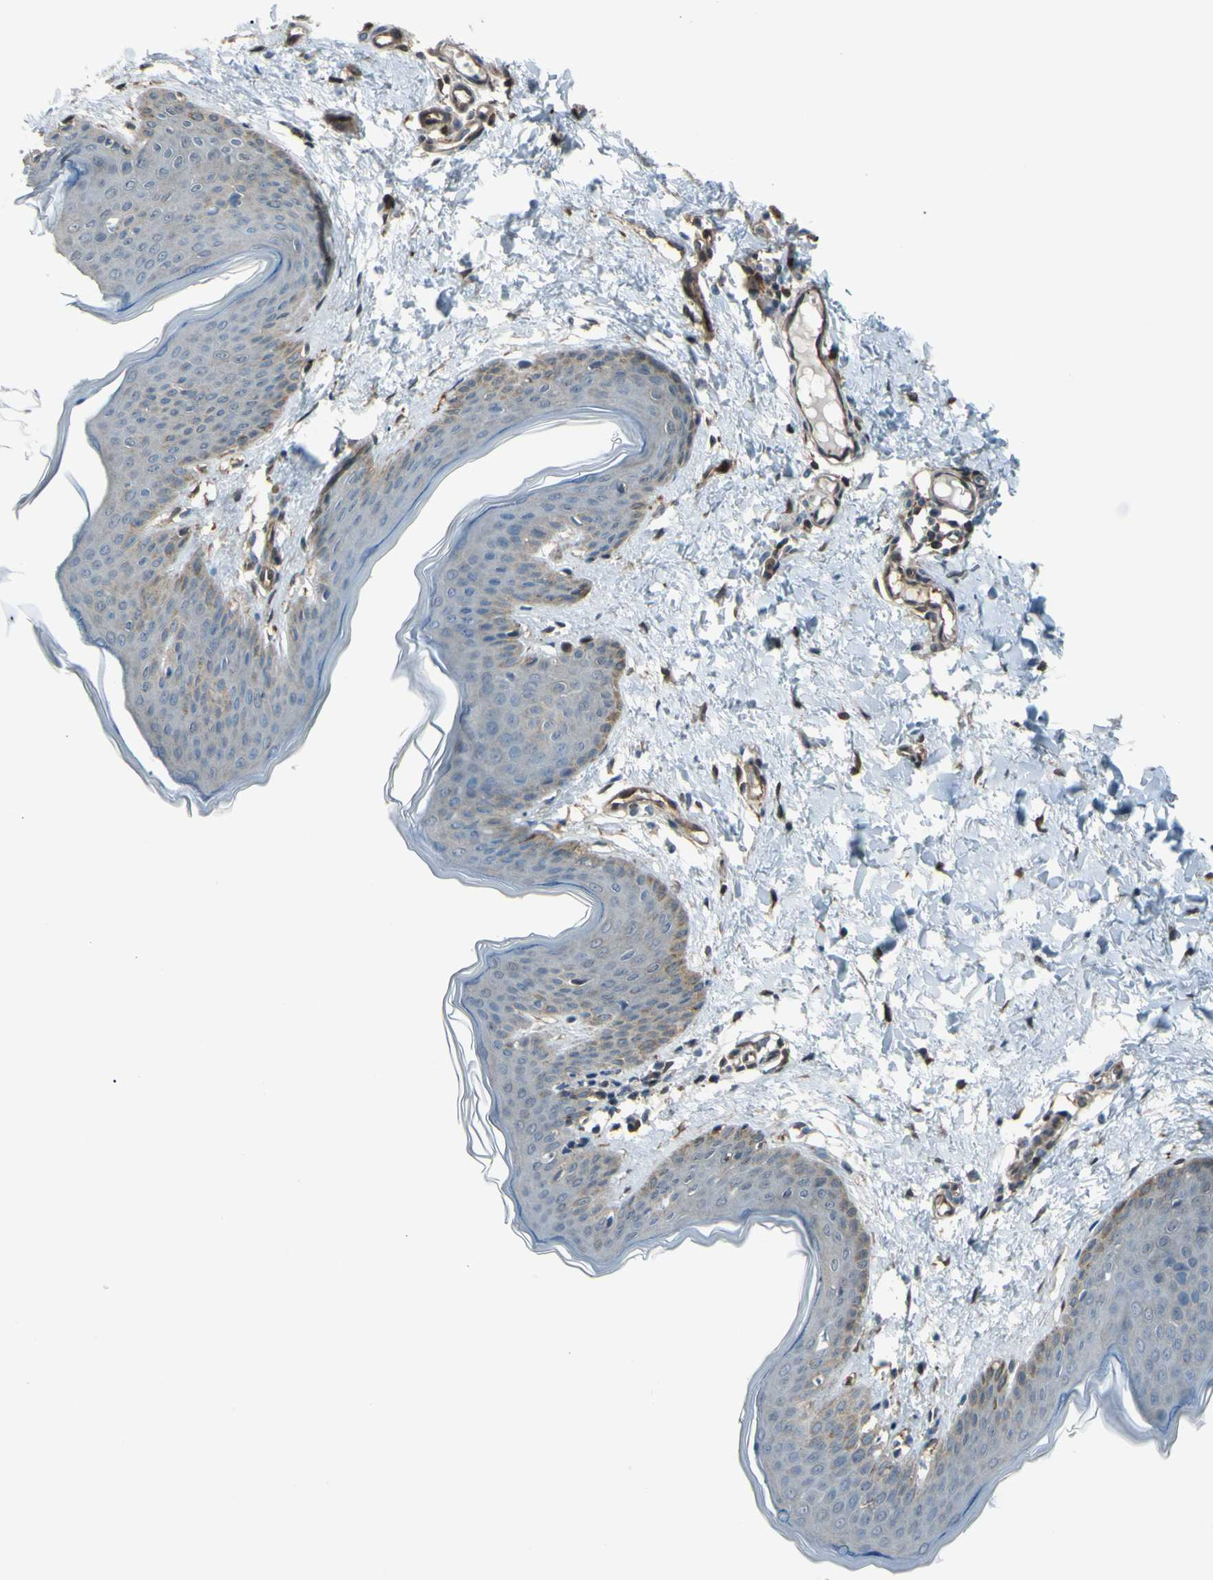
{"staining": {"intensity": "moderate", "quantity": "25%-75%", "location": "cytoplasmic/membranous"}, "tissue": "skin", "cell_type": "Fibroblasts", "image_type": "normal", "snomed": [{"axis": "morphology", "description": "Normal tissue, NOS"}, {"axis": "topography", "description": "Skin"}], "caption": "A high-resolution histopathology image shows immunohistochemistry (IHC) staining of unremarkable skin, which reveals moderate cytoplasmic/membranous expression in about 25%-75% of fibroblasts. Using DAB (brown) and hematoxylin (blue) stains, captured at high magnification using brightfield microscopy.", "gene": "YWHAQ", "patient": {"sex": "female", "age": 17}}